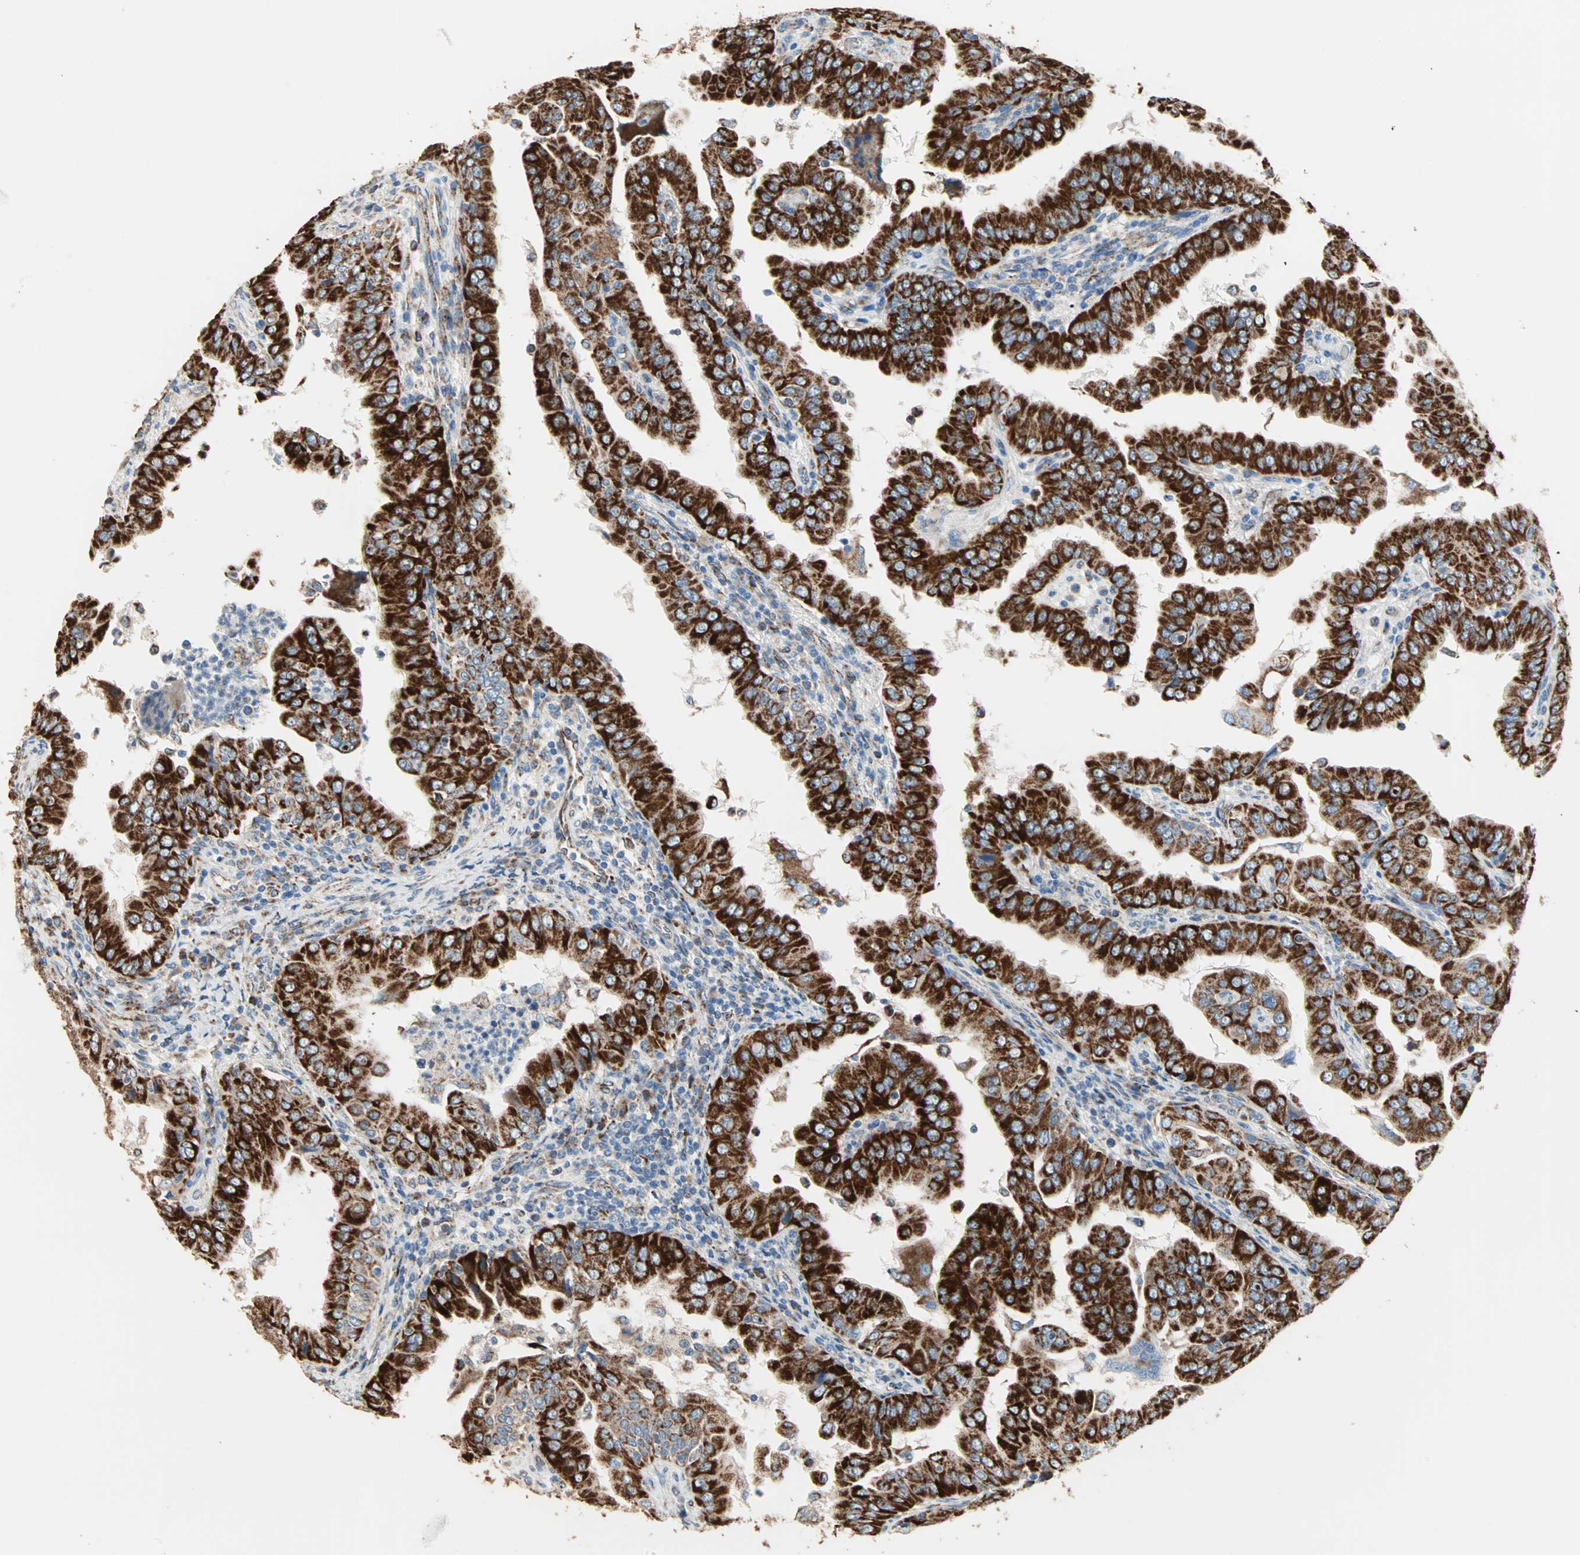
{"staining": {"intensity": "strong", "quantity": ">75%", "location": "cytoplasmic/membranous"}, "tissue": "thyroid cancer", "cell_type": "Tumor cells", "image_type": "cancer", "snomed": [{"axis": "morphology", "description": "Papillary adenocarcinoma, NOS"}, {"axis": "topography", "description": "Thyroid gland"}], "caption": "Thyroid cancer (papillary adenocarcinoma) stained with immunohistochemistry (IHC) displays strong cytoplasmic/membranous positivity in about >75% of tumor cells.", "gene": "TST", "patient": {"sex": "male", "age": 33}}